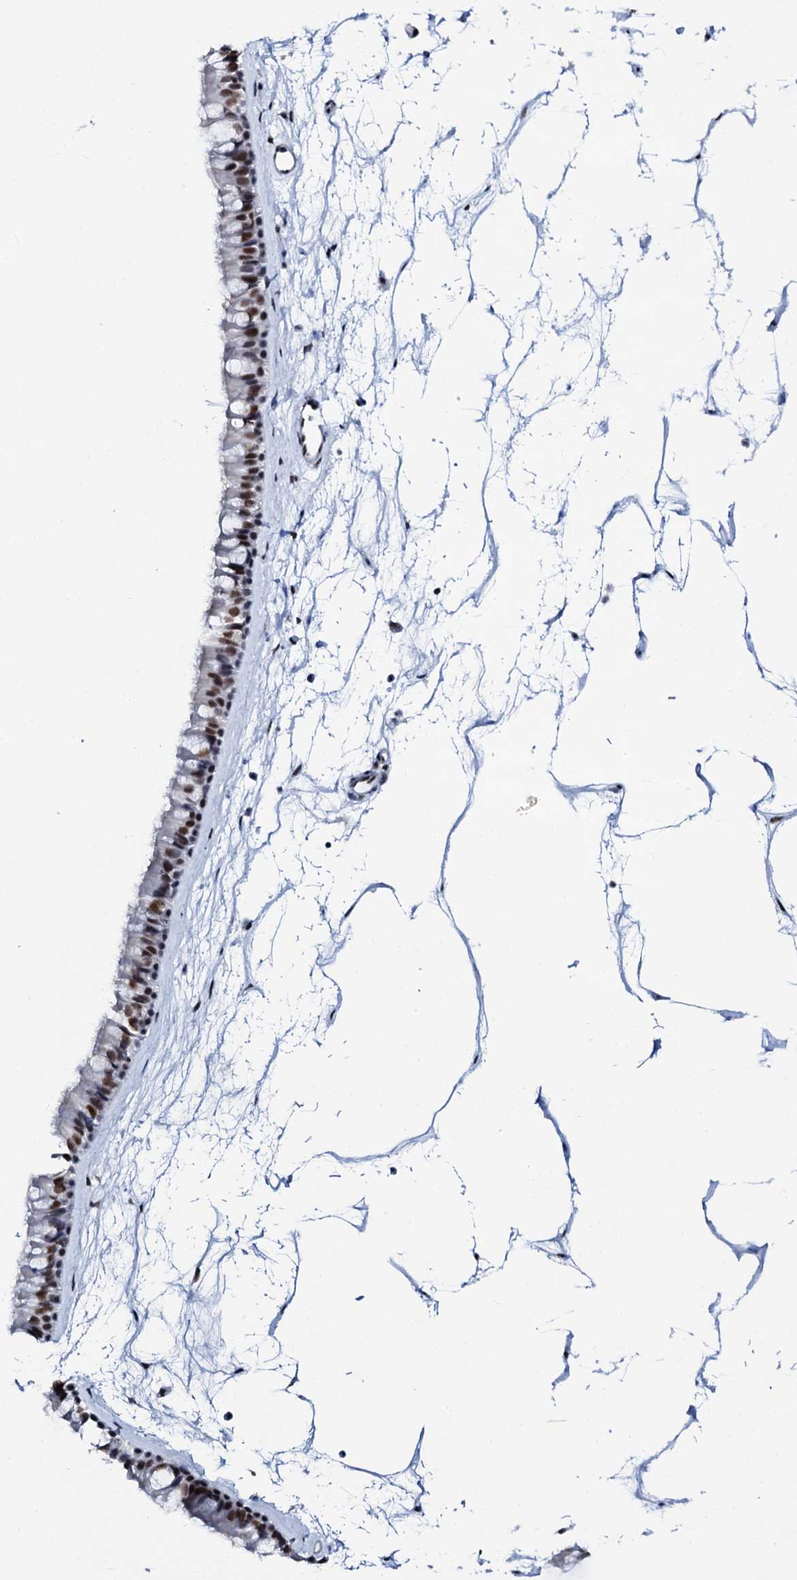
{"staining": {"intensity": "moderate", "quantity": ">75%", "location": "nuclear"}, "tissue": "nasopharynx", "cell_type": "Respiratory epithelial cells", "image_type": "normal", "snomed": [{"axis": "morphology", "description": "Normal tissue, NOS"}, {"axis": "topography", "description": "Nasopharynx"}], "caption": "Nasopharynx stained for a protein reveals moderate nuclear positivity in respiratory epithelial cells. The staining was performed using DAB to visualize the protein expression in brown, while the nuclei were stained in blue with hematoxylin (Magnification: 20x).", "gene": "NKAPD1", "patient": {"sex": "male", "age": 64}}